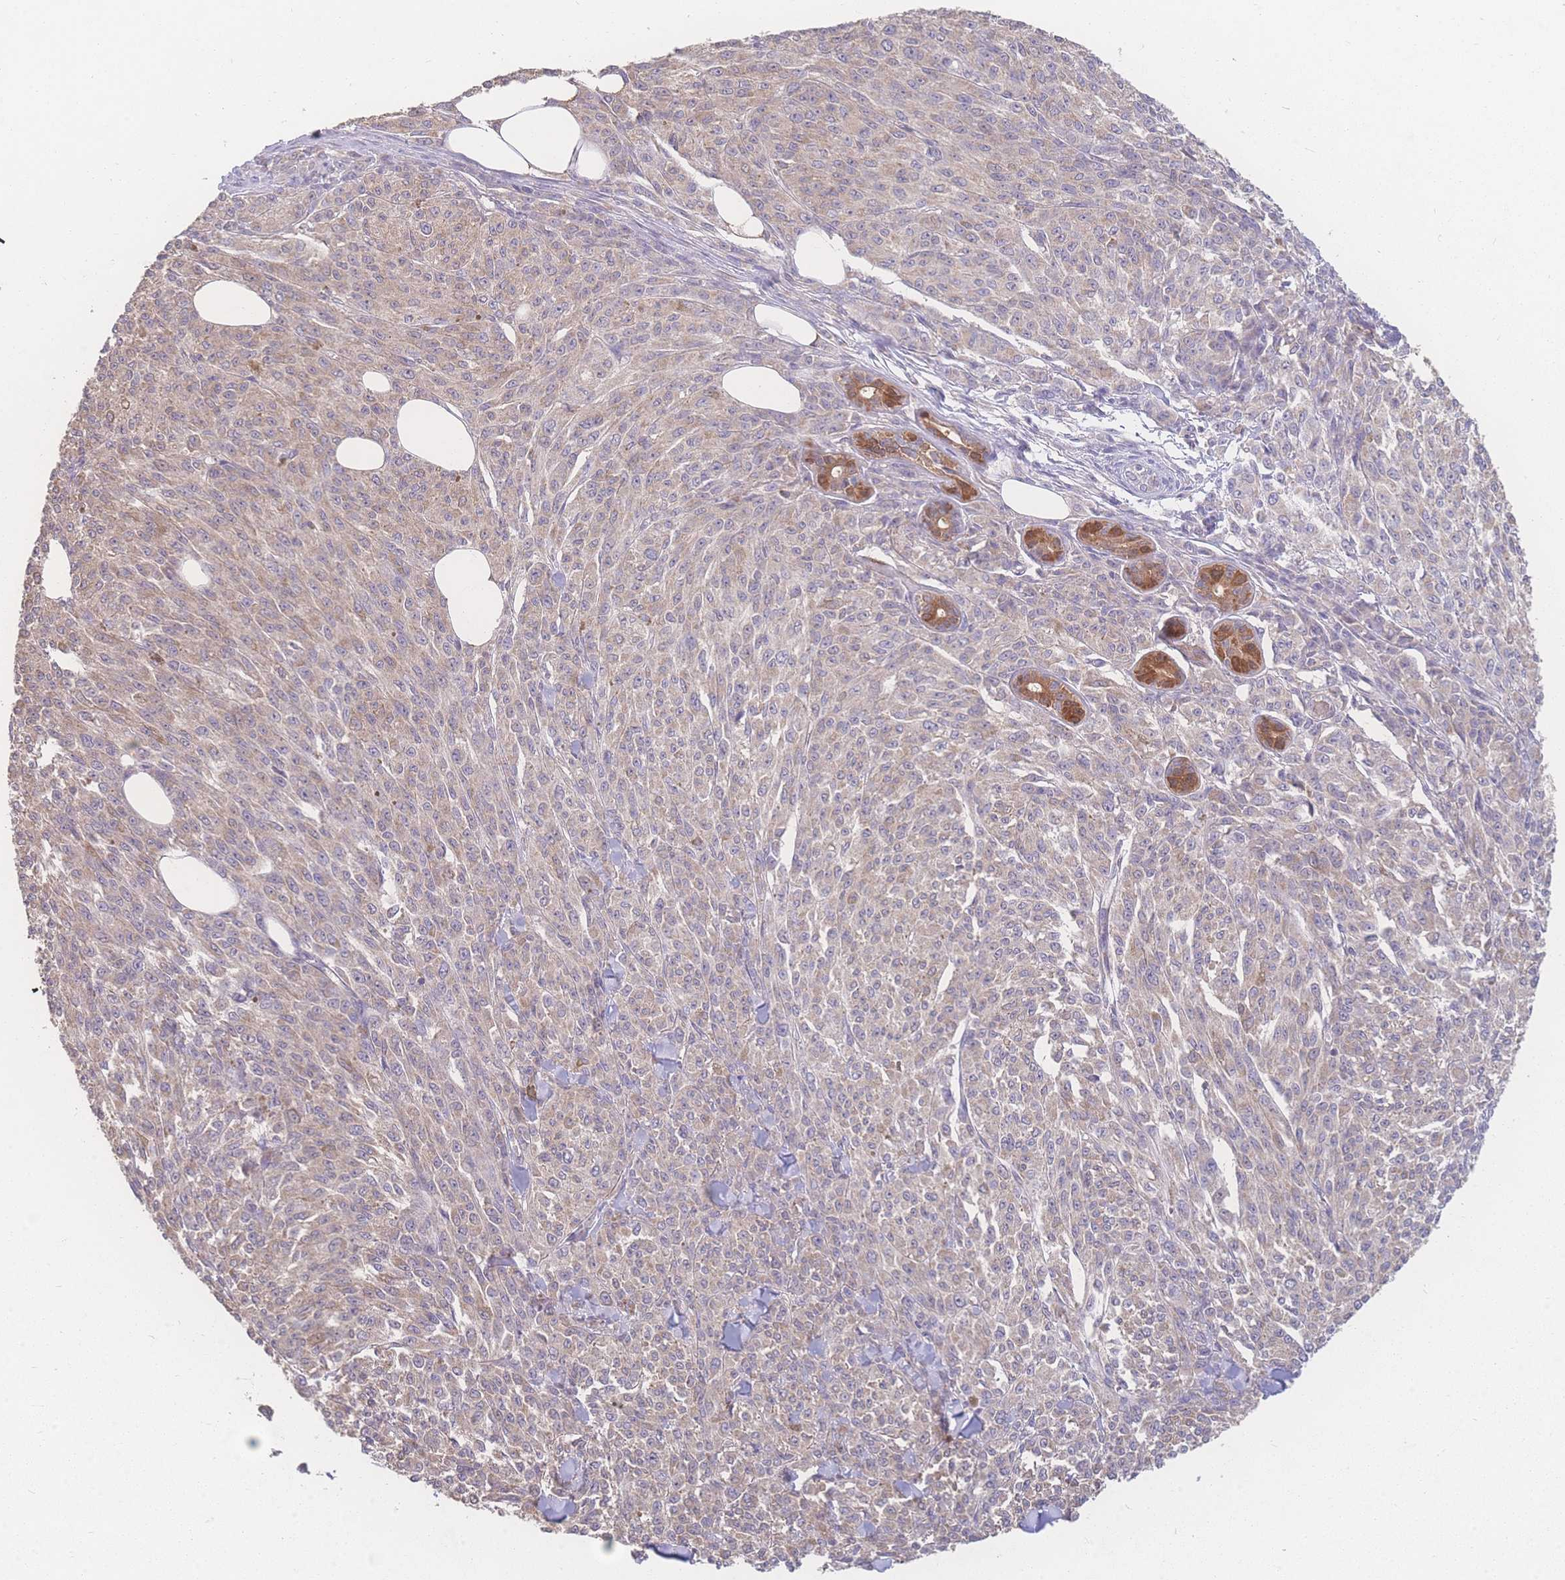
{"staining": {"intensity": "weak", "quantity": "<25%", "location": "cytoplasmic/membranous"}, "tissue": "melanoma", "cell_type": "Tumor cells", "image_type": "cancer", "snomed": [{"axis": "morphology", "description": "Malignant melanoma, NOS"}, {"axis": "topography", "description": "Skin"}], "caption": "The image exhibits no staining of tumor cells in malignant melanoma. (DAB IHC, high magnification).", "gene": "GIPR", "patient": {"sex": "female", "age": 52}}